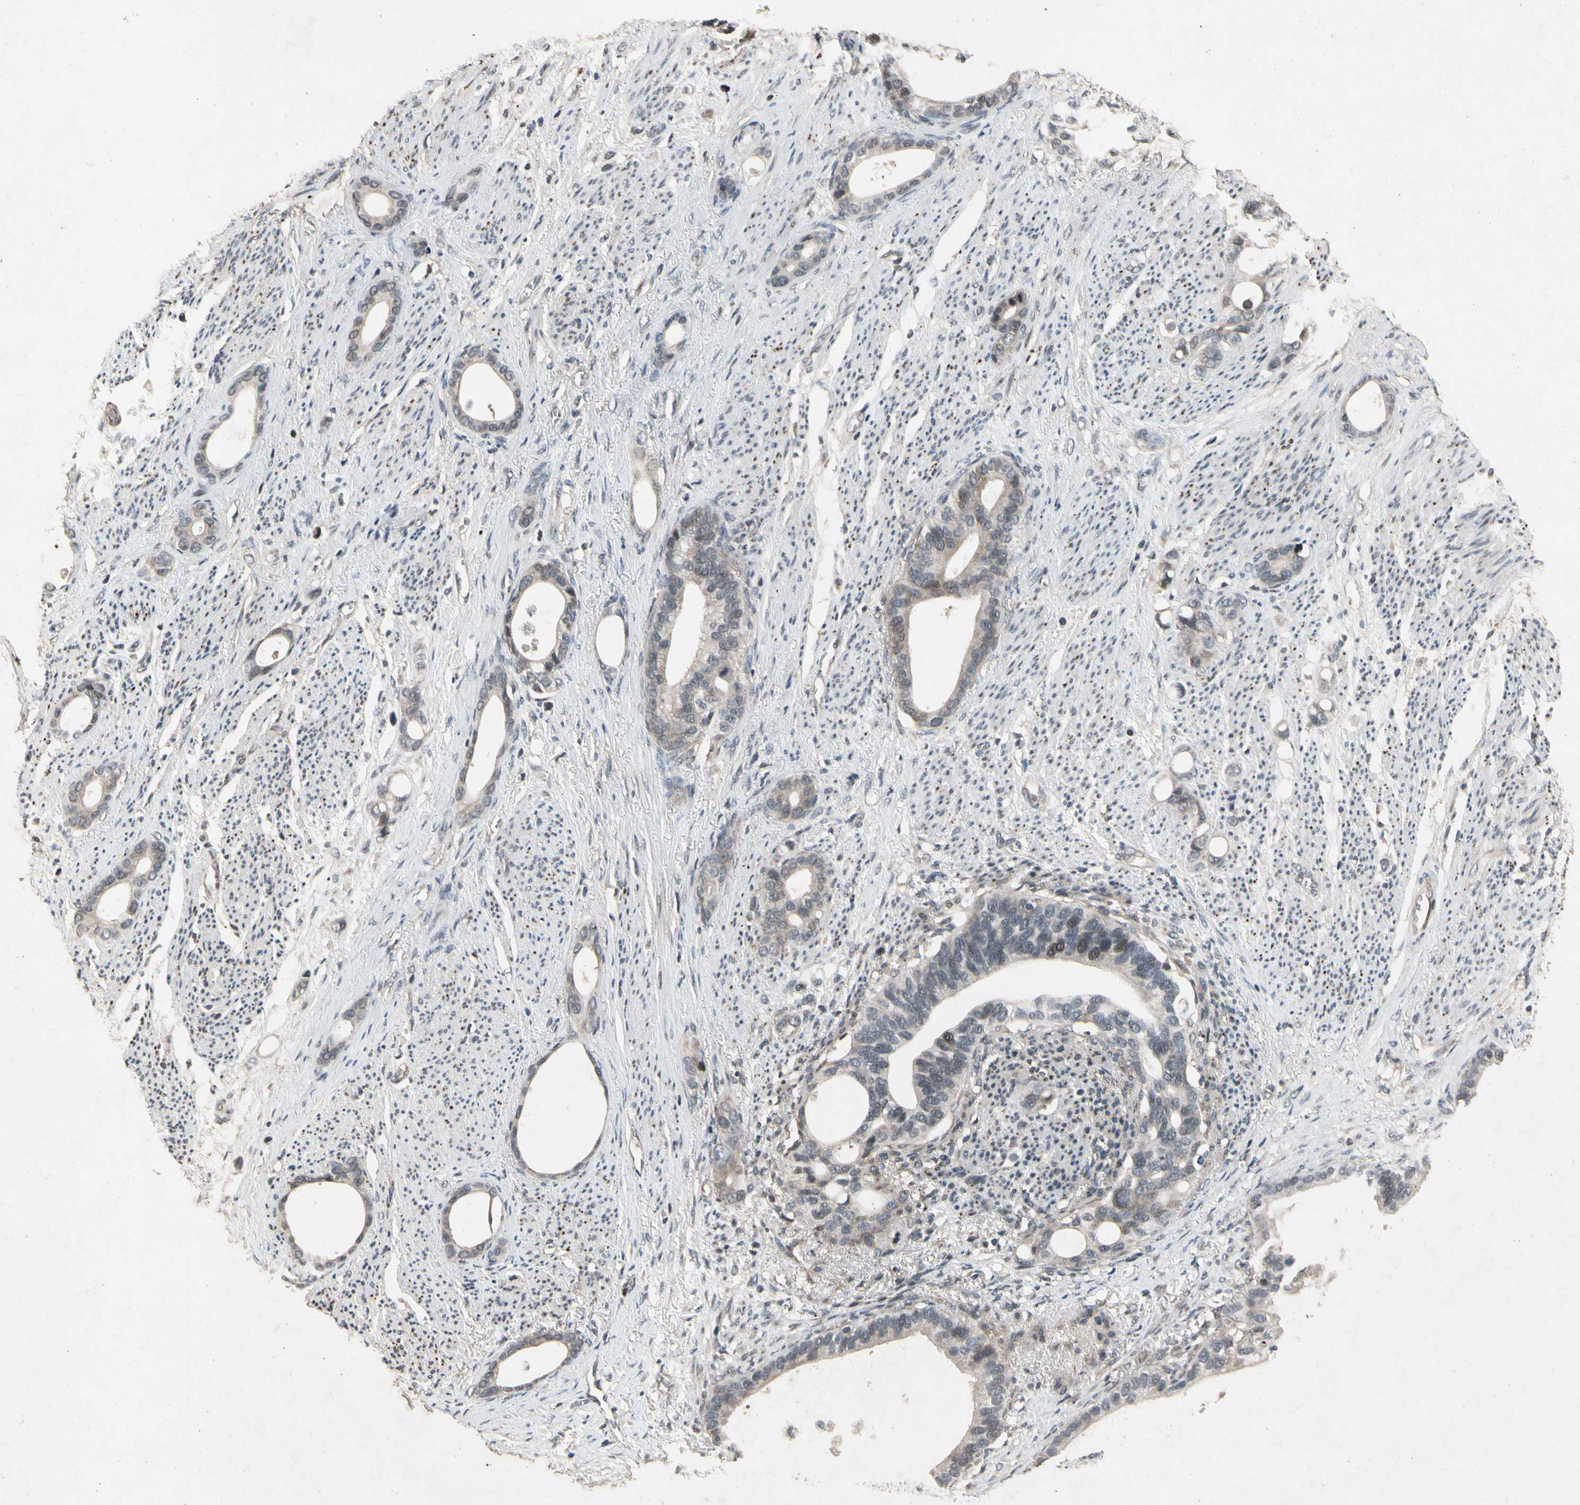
{"staining": {"intensity": "weak", "quantity": ">75%", "location": "cytoplasmic/membranous,nuclear"}, "tissue": "stomach cancer", "cell_type": "Tumor cells", "image_type": "cancer", "snomed": [{"axis": "morphology", "description": "Adenocarcinoma, NOS"}, {"axis": "topography", "description": "Stomach"}], "caption": "Immunohistochemistry (IHC) photomicrograph of stomach cancer (adenocarcinoma) stained for a protein (brown), which displays low levels of weak cytoplasmic/membranous and nuclear expression in approximately >75% of tumor cells.", "gene": "DPY19L3", "patient": {"sex": "female", "age": 75}}